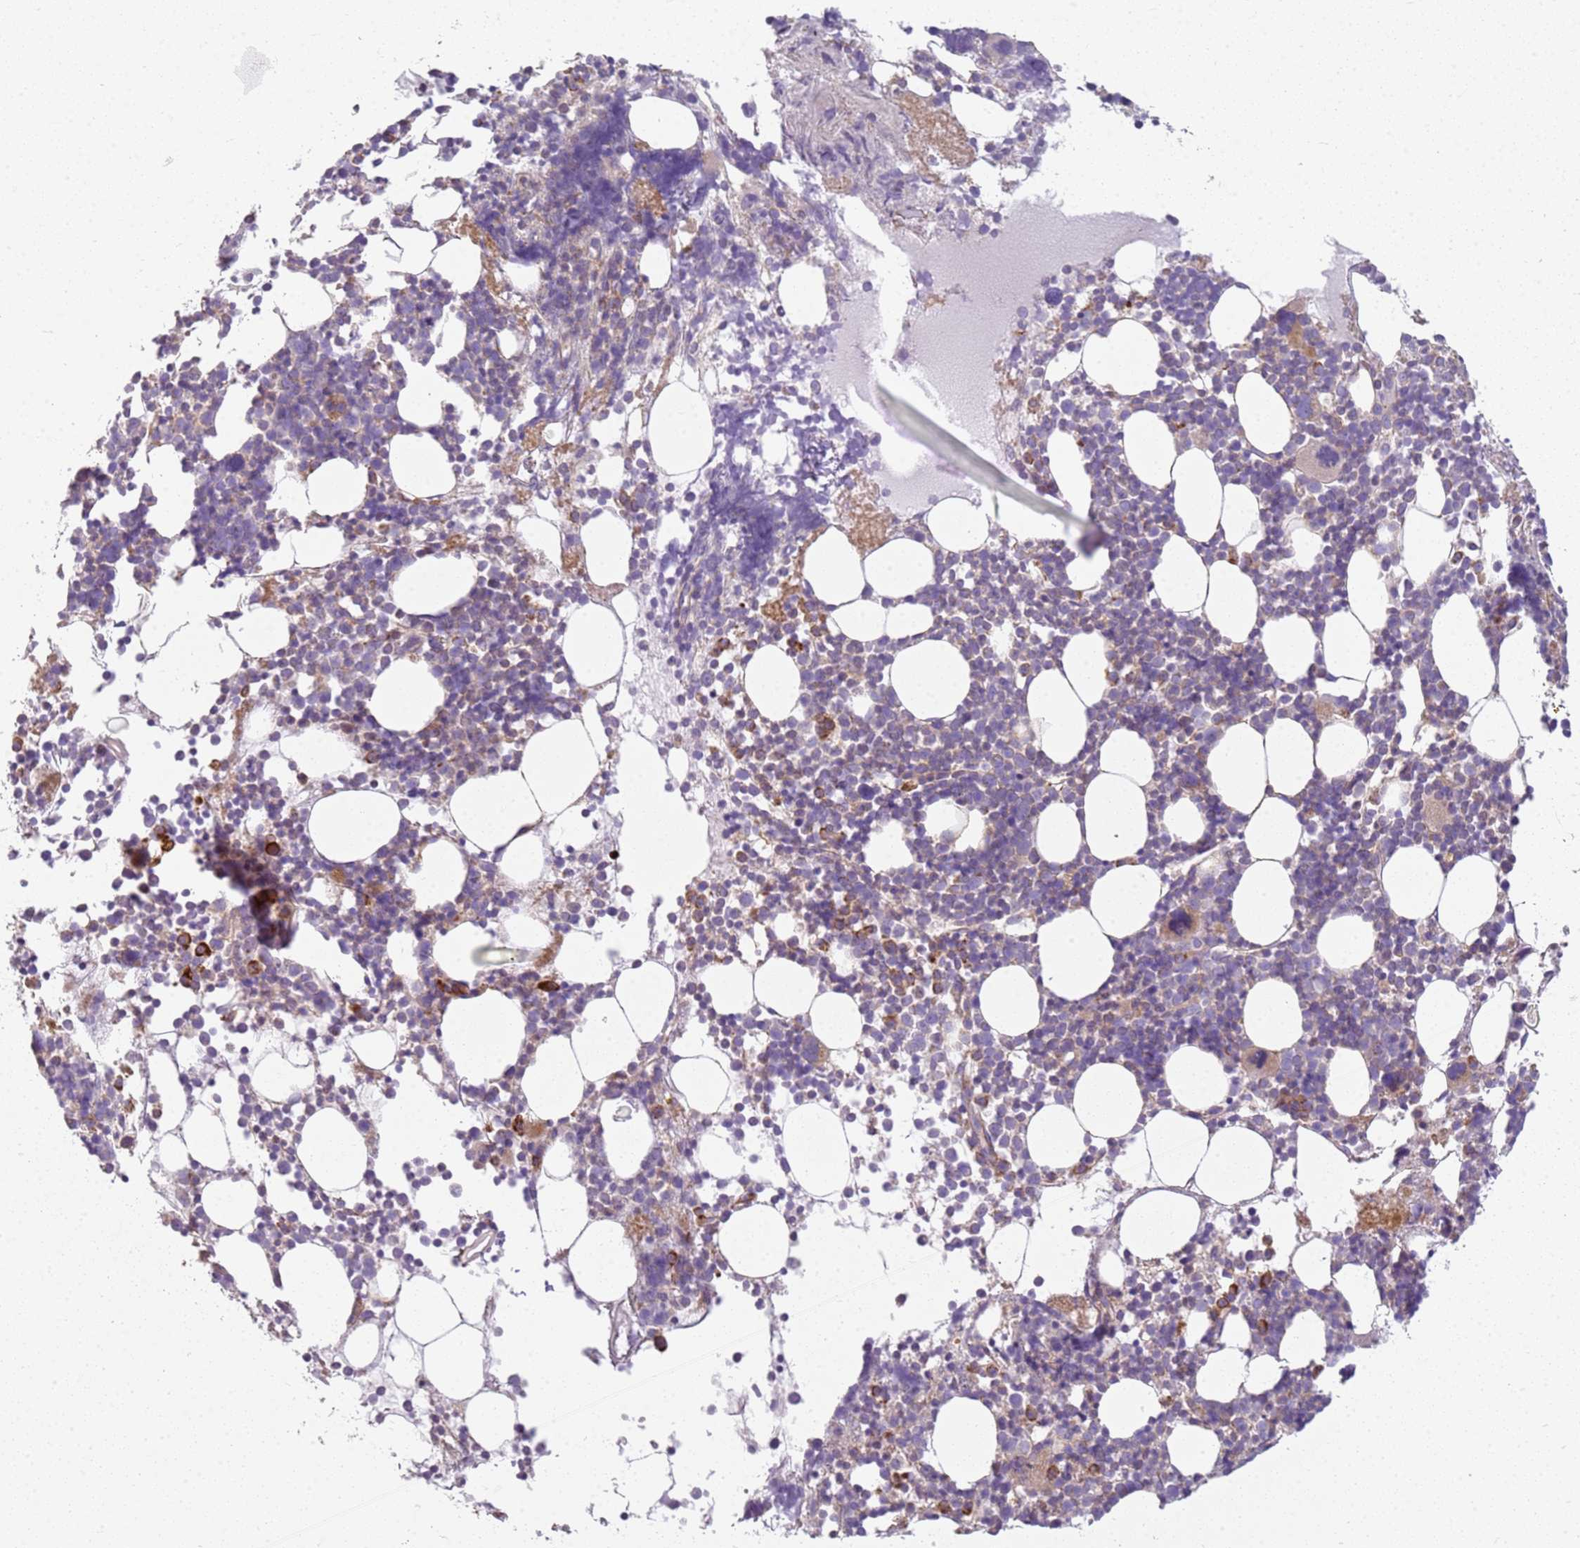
{"staining": {"intensity": "strong", "quantity": "<25%", "location": "cytoplasmic/membranous"}, "tissue": "bone marrow", "cell_type": "Hematopoietic cells", "image_type": "normal", "snomed": [{"axis": "morphology", "description": "Normal tissue, NOS"}, {"axis": "topography", "description": "Bone marrow"}], "caption": "Immunohistochemistry (DAB (3,3'-diaminobenzidine)) staining of unremarkable bone marrow shows strong cytoplasmic/membranous protein expression in approximately <25% of hematopoietic cells.", "gene": "TMEM200C", "patient": {"sex": "female", "age": 48}}